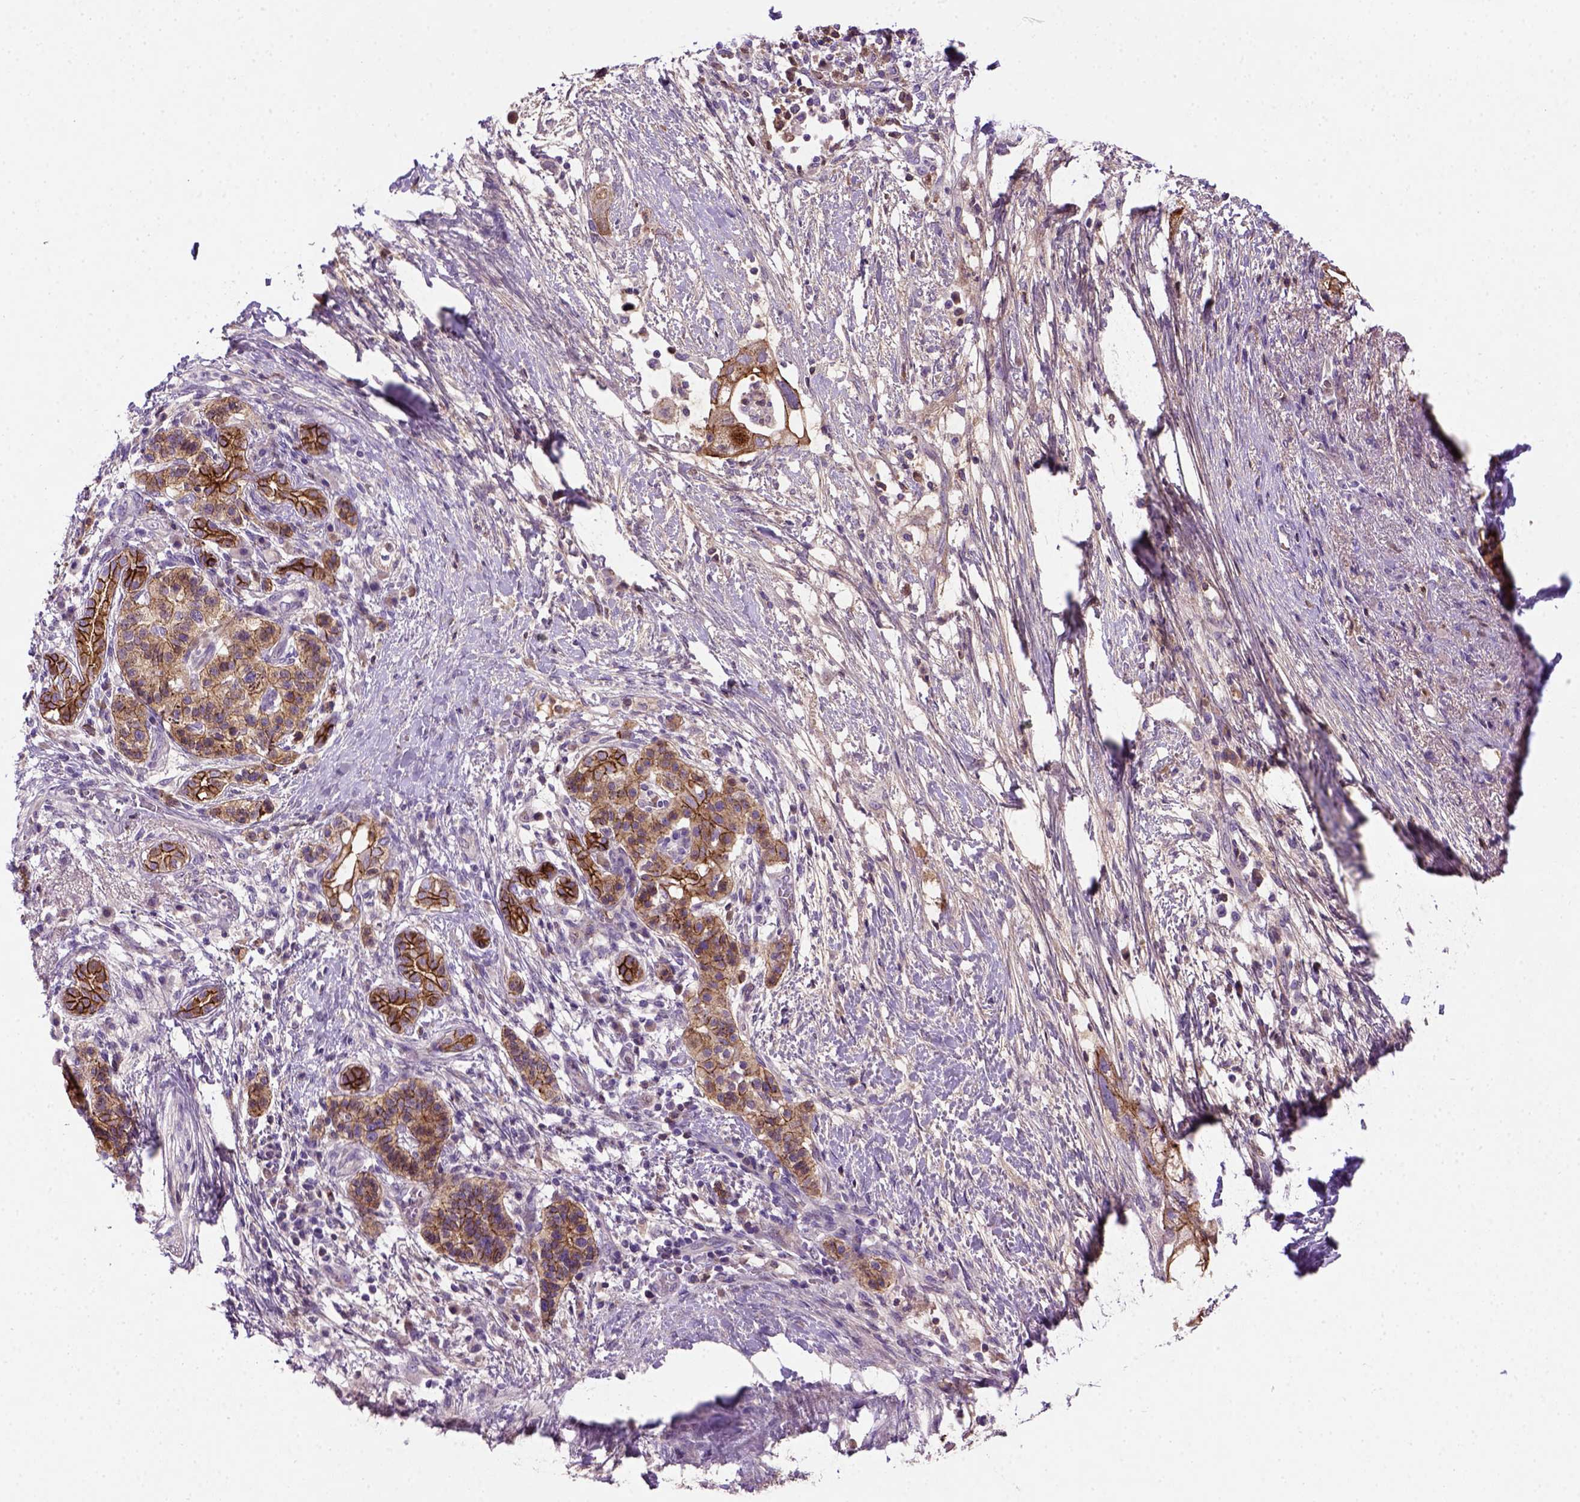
{"staining": {"intensity": "strong", "quantity": ">75%", "location": "cytoplasmic/membranous"}, "tissue": "pancreatic cancer", "cell_type": "Tumor cells", "image_type": "cancer", "snomed": [{"axis": "morphology", "description": "Adenocarcinoma, NOS"}, {"axis": "topography", "description": "Pancreas"}], "caption": "Protein staining of adenocarcinoma (pancreatic) tissue displays strong cytoplasmic/membranous positivity in approximately >75% of tumor cells. (Stains: DAB (3,3'-diaminobenzidine) in brown, nuclei in blue, Microscopy: brightfield microscopy at high magnification).", "gene": "CDH1", "patient": {"sex": "female", "age": 72}}